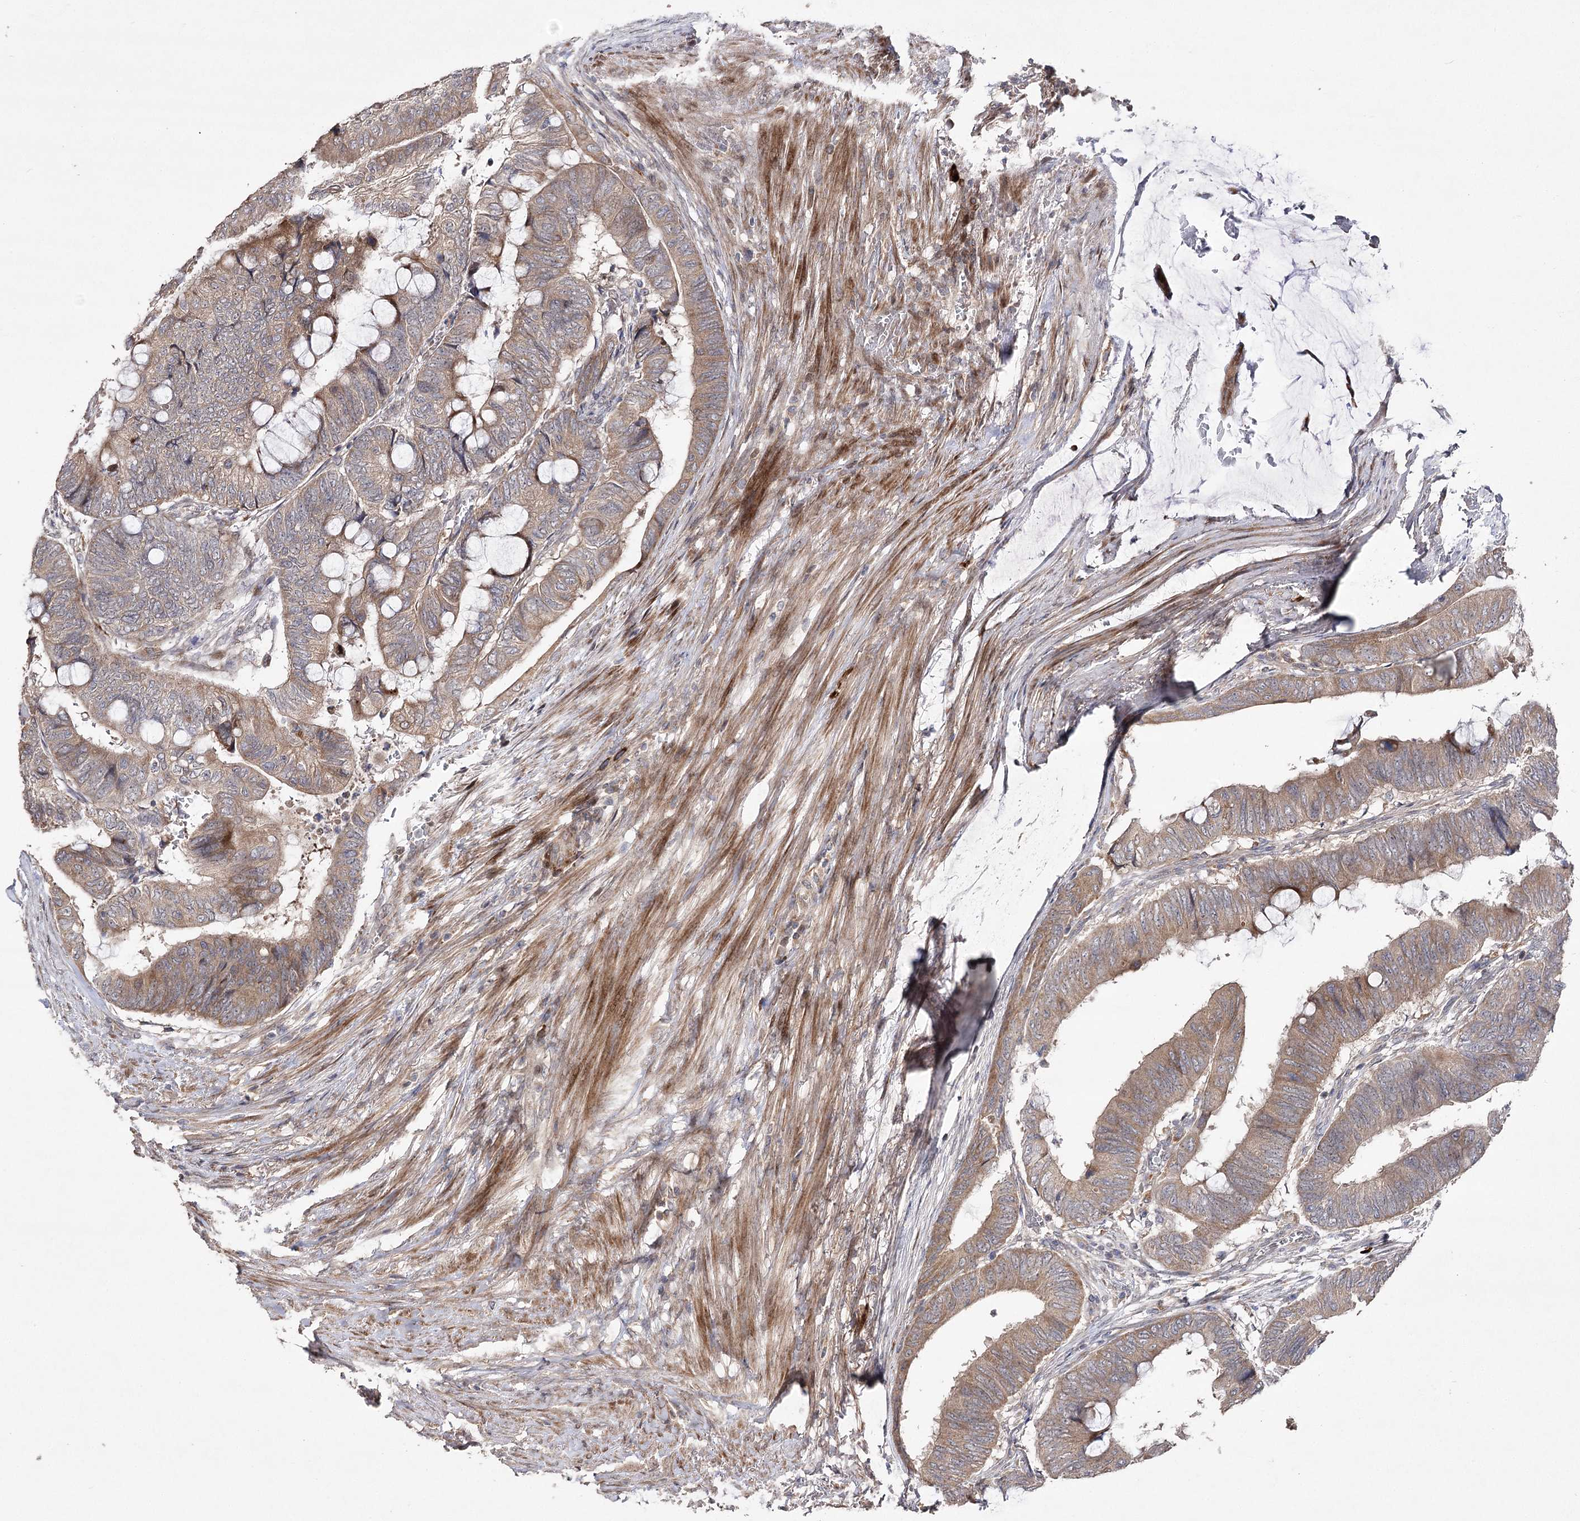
{"staining": {"intensity": "weak", "quantity": ">75%", "location": "cytoplasmic/membranous"}, "tissue": "colorectal cancer", "cell_type": "Tumor cells", "image_type": "cancer", "snomed": [{"axis": "morphology", "description": "Normal tissue, NOS"}, {"axis": "morphology", "description": "Adenocarcinoma, NOS"}, {"axis": "topography", "description": "Rectum"}, {"axis": "topography", "description": "Peripheral nerve tissue"}], "caption": "Protein staining displays weak cytoplasmic/membranous positivity in approximately >75% of tumor cells in colorectal adenocarcinoma.", "gene": "OBSL1", "patient": {"sex": "male", "age": 92}}